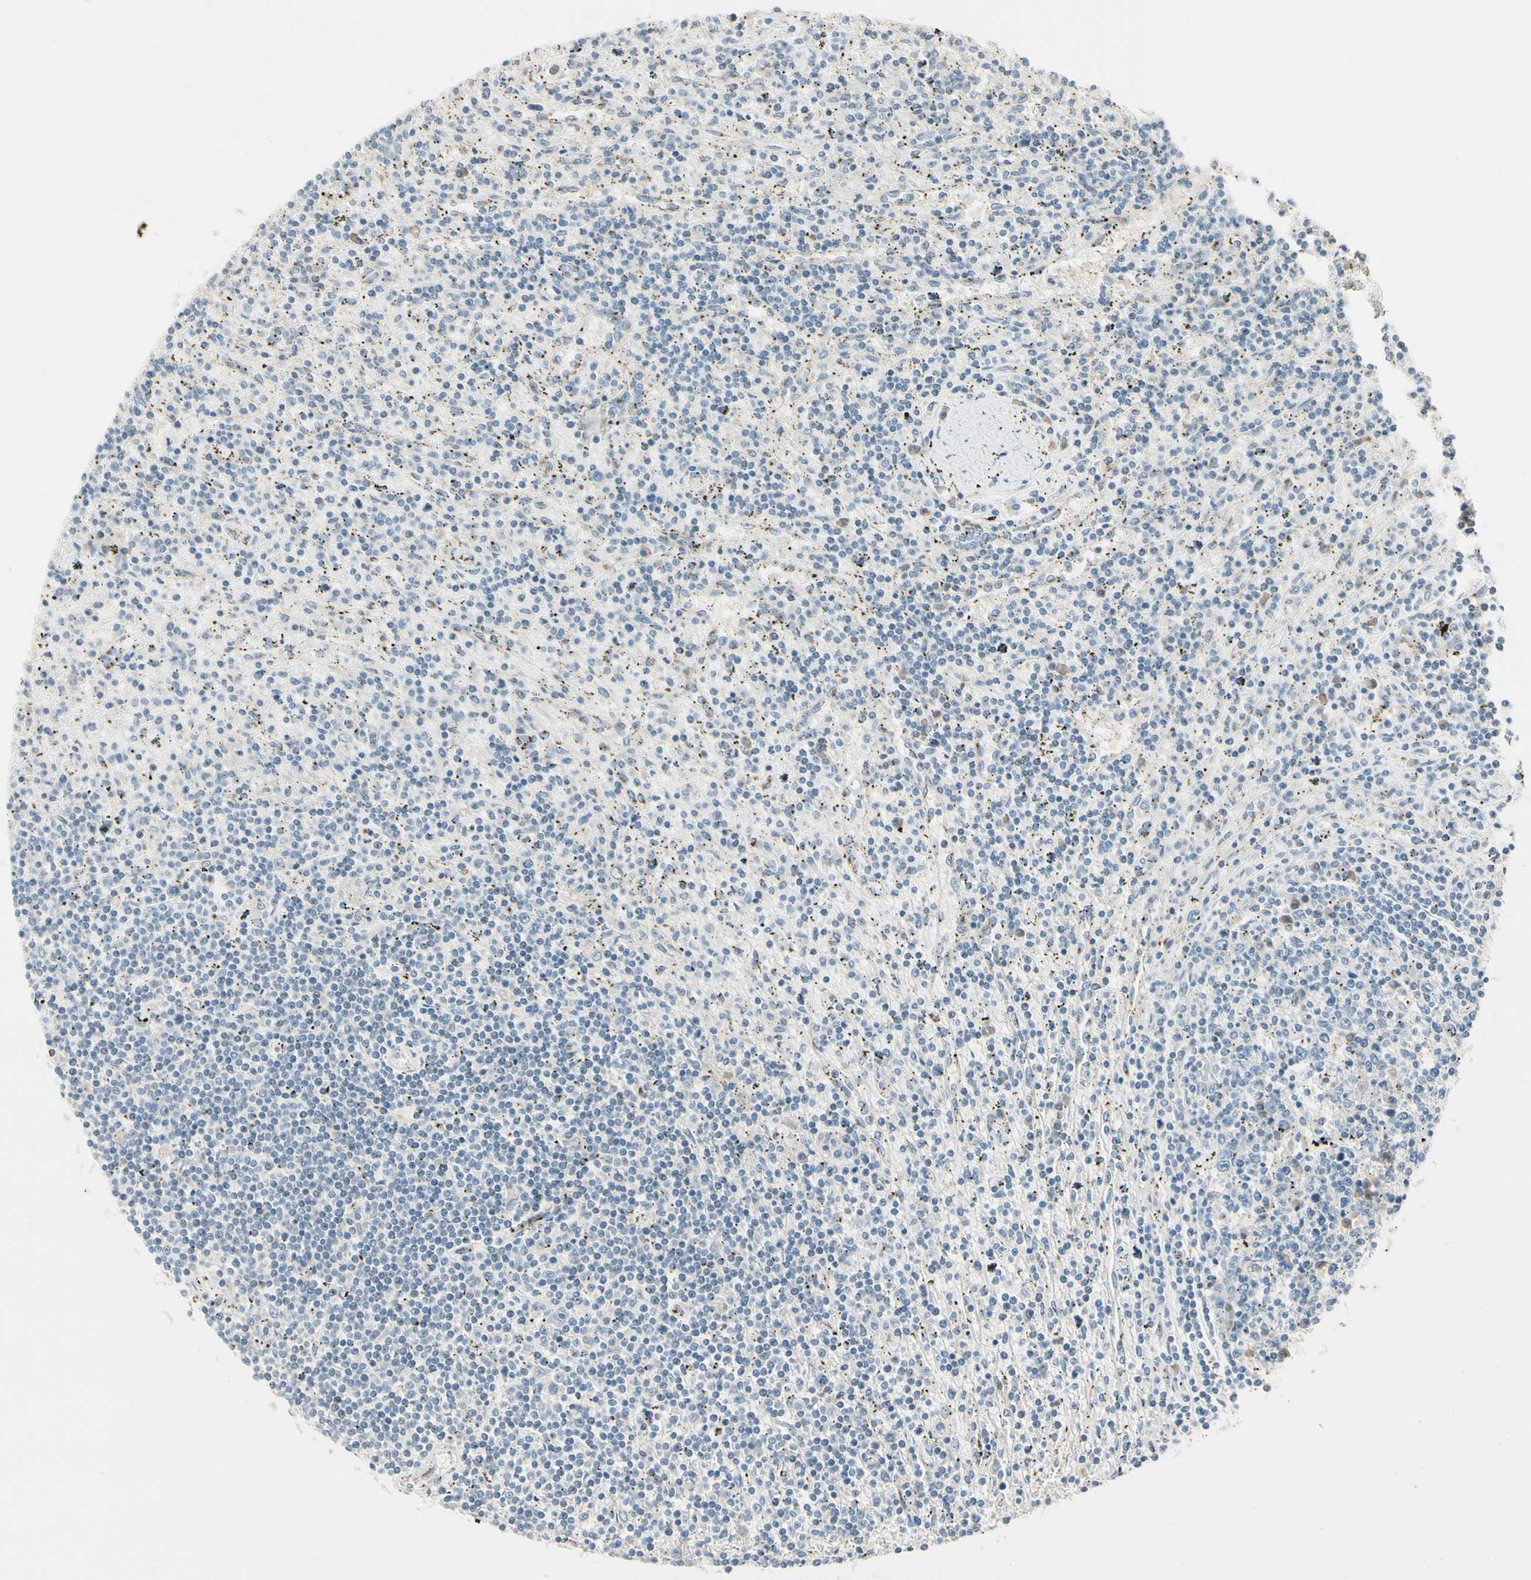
{"staining": {"intensity": "negative", "quantity": "none", "location": "none"}, "tissue": "lymphoma", "cell_type": "Tumor cells", "image_type": "cancer", "snomed": [{"axis": "morphology", "description": "Malignant lymphoma, non-Hodgkin's type, Low grade"}, {"axis": "topography", "description": "Spleen"}], "caption": "Tumor cells are negative for protein expression in human malignant lymphoma, non-Hodgkin's type (low-grade).", "gene": "MANSC1", "patient": {"sex": "male", "age": 76}}